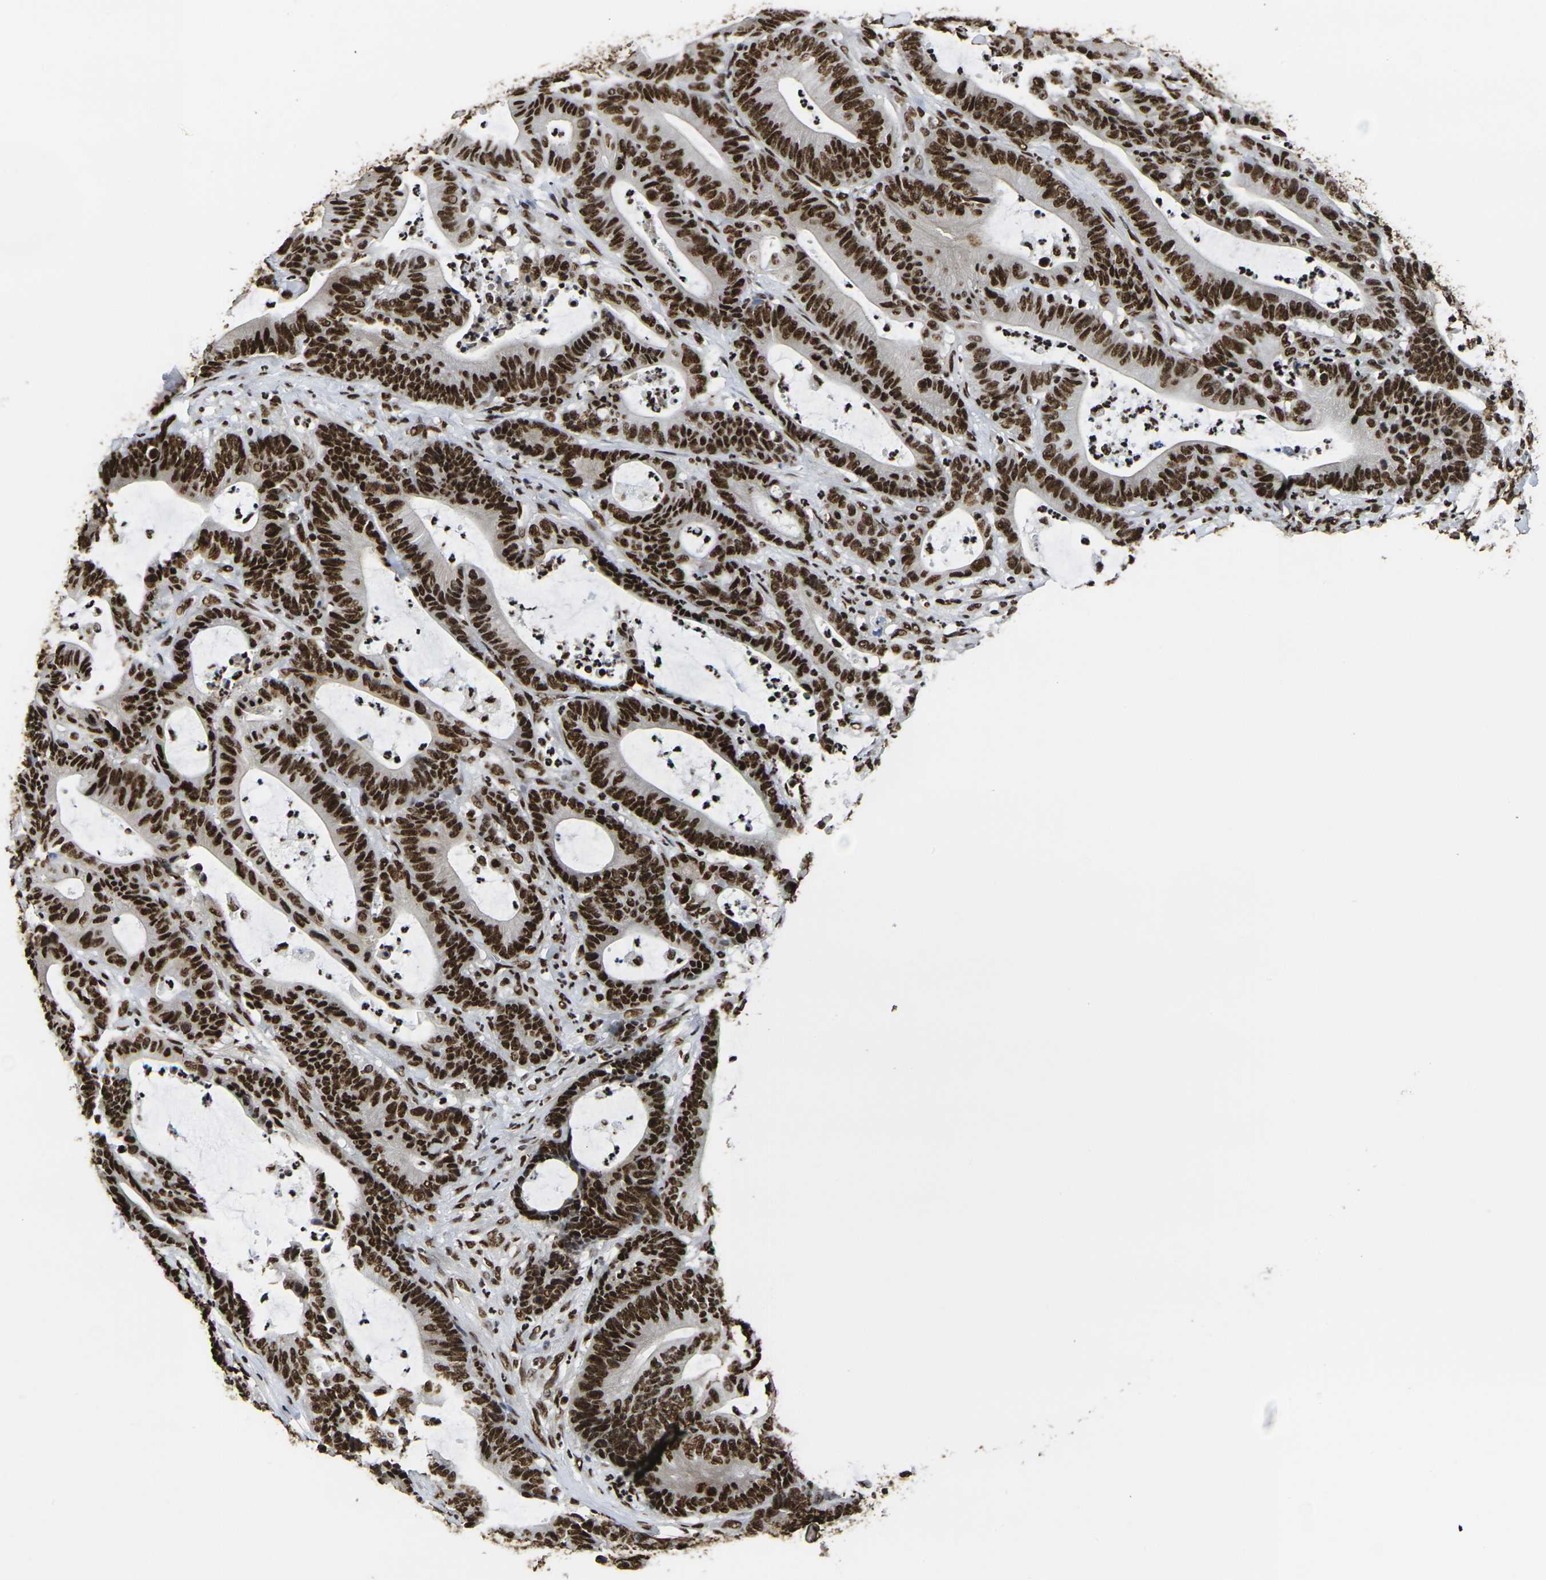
{"staining": {"intensity": "strong", "quantity": ">75%", "location": "nuclear"}, "tissue": "colorectal cancer", "cell_type": "Tumor cells", "image_type": "cancer", "snomed": [{"axis": "morphology", "description": "Adenocarcinoma, NOS"}, {"axis": "topography", "description": "Colon"}], "caption": "Human colorectal cancer stained with a brown dye reveals strong nuclear positive staining in about >75% of tumor cells.", "gene": "SMARCC1", "patient": {"sex": "female", "age": 84}}